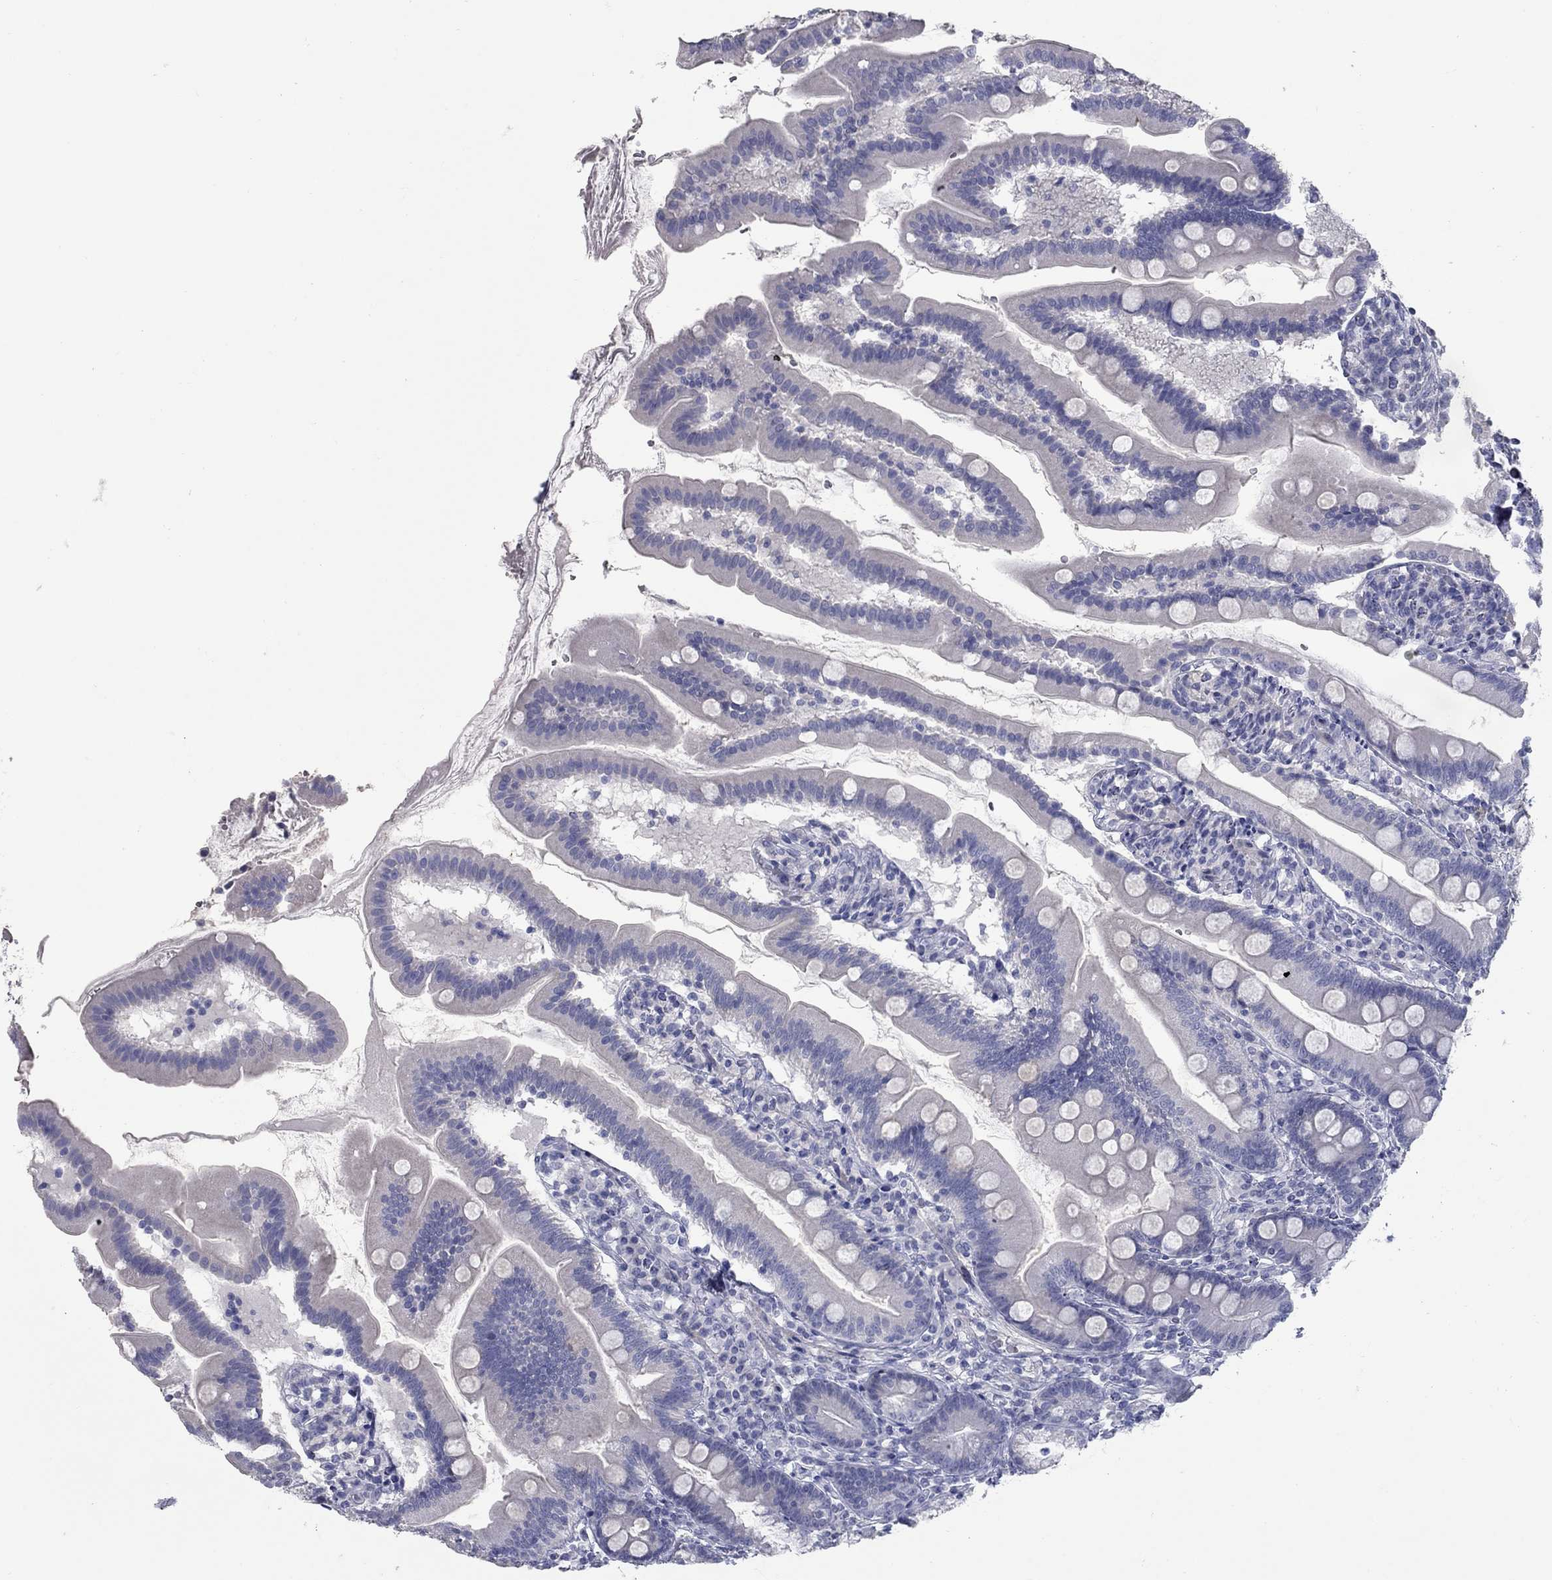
{"staining": {"intensity": "negative", "quantity": "none", "location": "none"}, "tissue": "duodenum", "cell_type": "Glandular cells", "image_type": "normal", "snomed": [{"axis": "morphology", "description": "Normal tissue, NOS"}, {"axis": "topography", "description": "Duodenum"}], "caption": "This is a image of immunohistochemistry staining of normal duodenum, which shows no positivity in glandular cells. Nuclei are stained in blue.", "gene": "KIRREL2", "patient": {"sex": "female", "age": 67}}